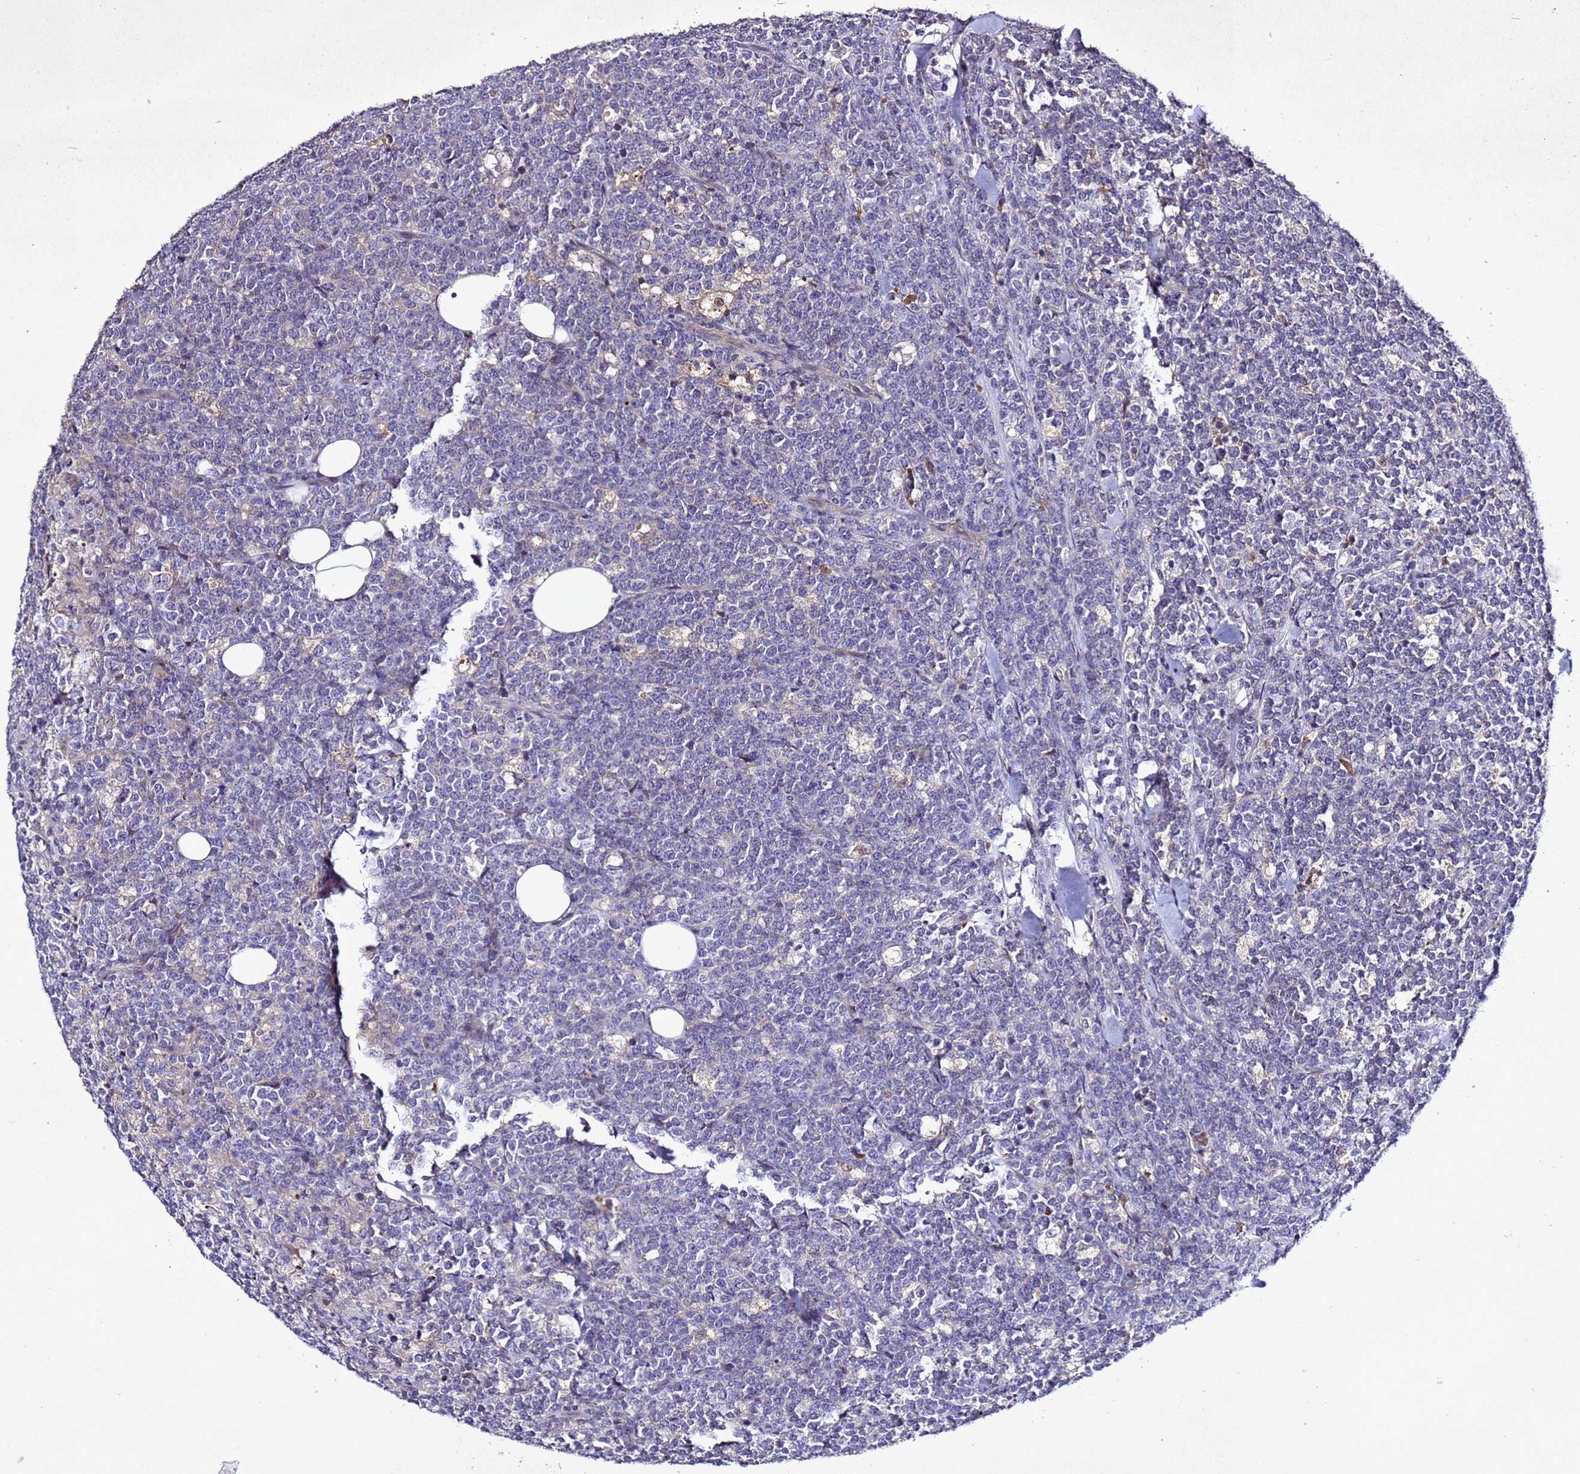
{"staining": {"intensity": "negative", "quantity": "none", "location": "none"}, "tissue": "lymphoma", "cell_type": "Tumor cells", "image_type": "cancer", "snomed": [{"axis": "morphology", "description": "Malignant lymphoma, non-Hodgkin's type, High grade"}, {"axis": "topography", "description": "Small intestine"}], "caption": "An image of lymphoma stained for a protein reveals no brown staining in tumor cells.", "gene": "SV2B", "patient": {"sex": "male", "age": 8}}